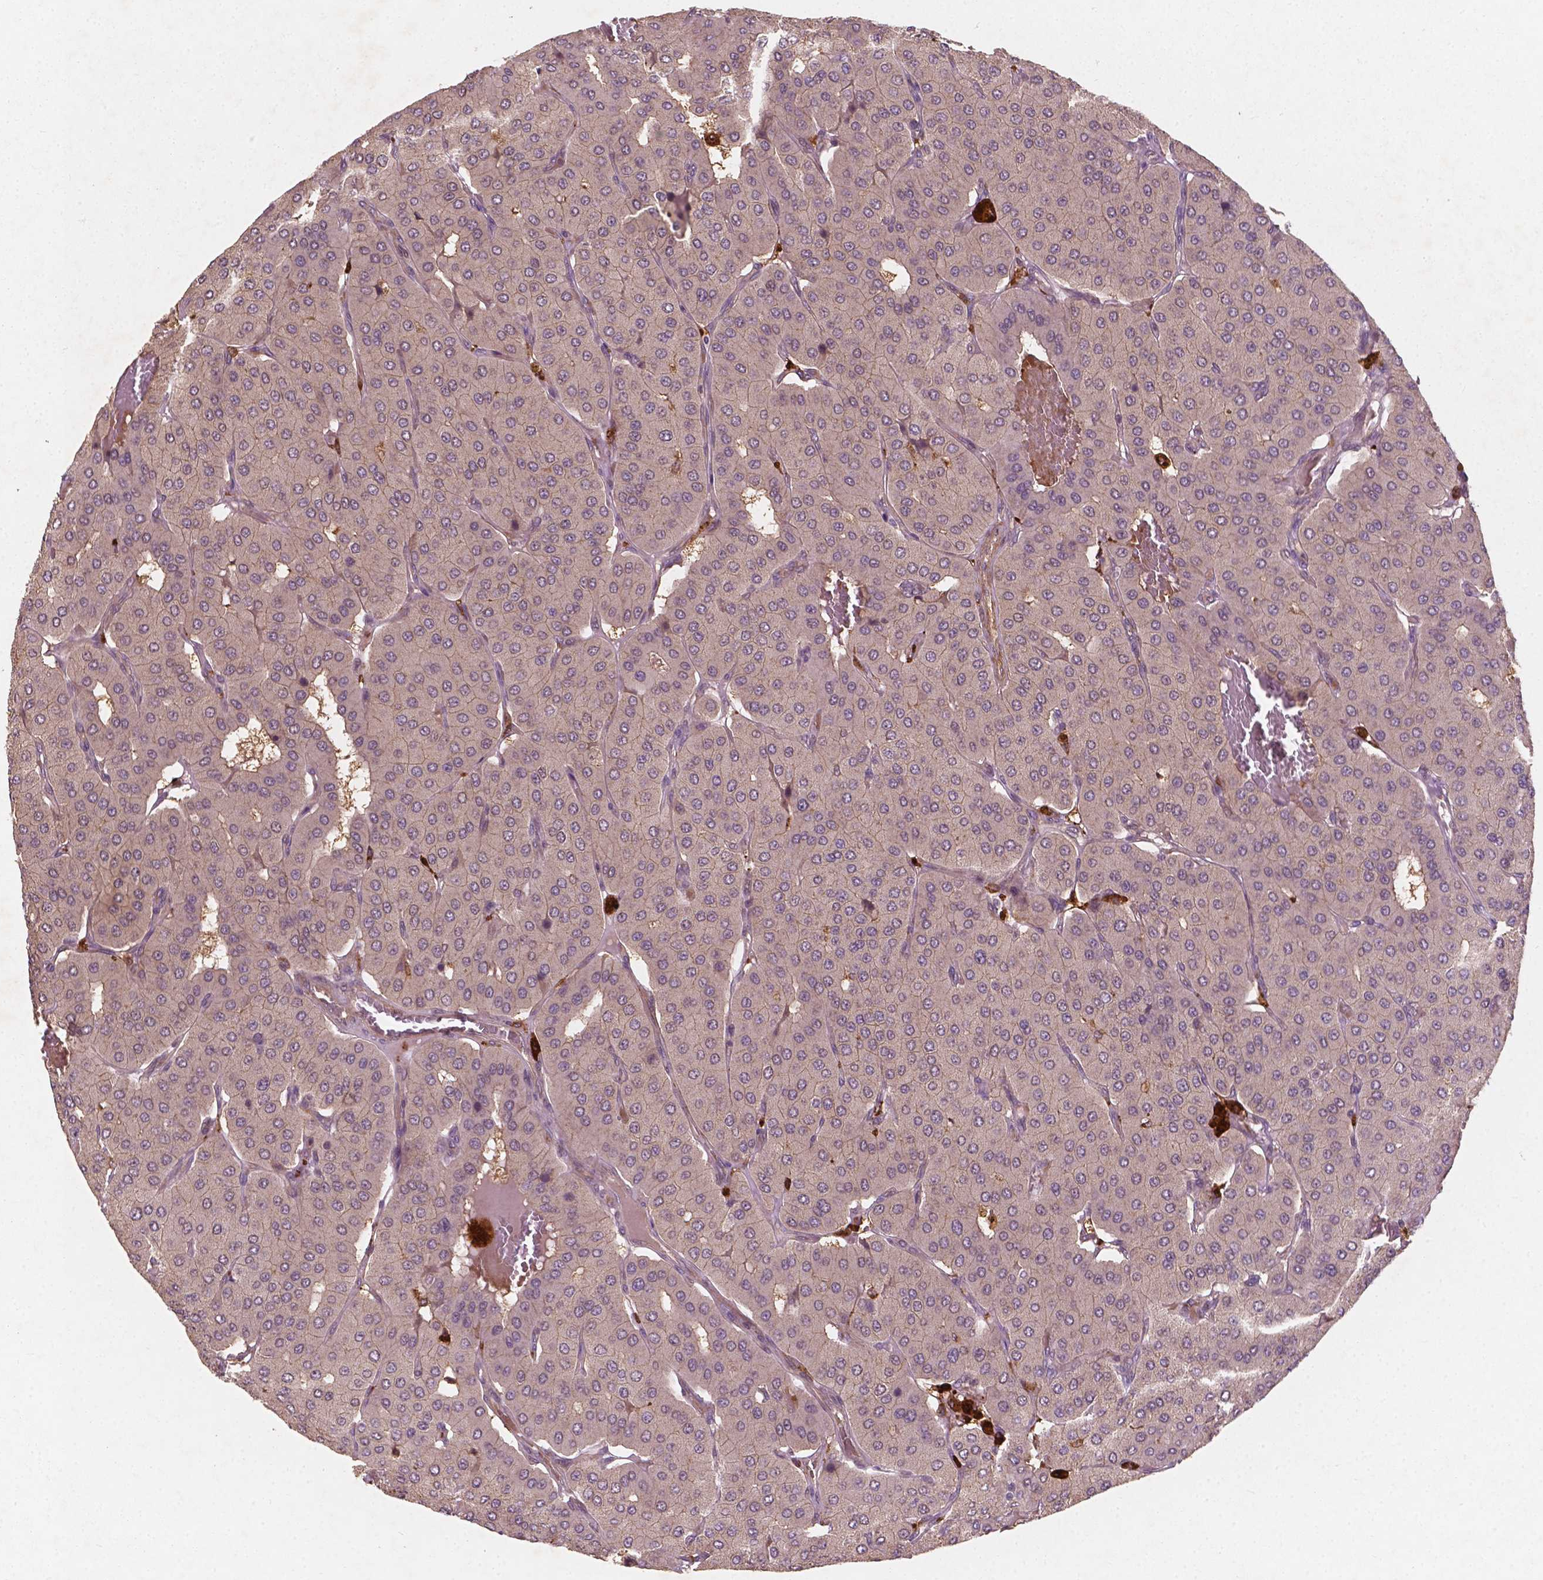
{"staining": {"intensity": "negative", "quantity": "none", "location": "none"}, "tissue": "parathyroid gland", "cell_type": "Glandular cells", "image_type": "normal", "snomed": [{"axis": "morphology", "description": "Normal tissue, NOS"}, {"axis": "morphology", "description": "Adenoma, NOS"}, {"axis": "topography", "description": "Parathyroid gland"}], "caption": "The immunohistochemistry micrograph has no significant positivity in glandular cells of parathyroid gland.", "gene": "CYFIP1", "patient": {"sex": "female", "age": 86}}